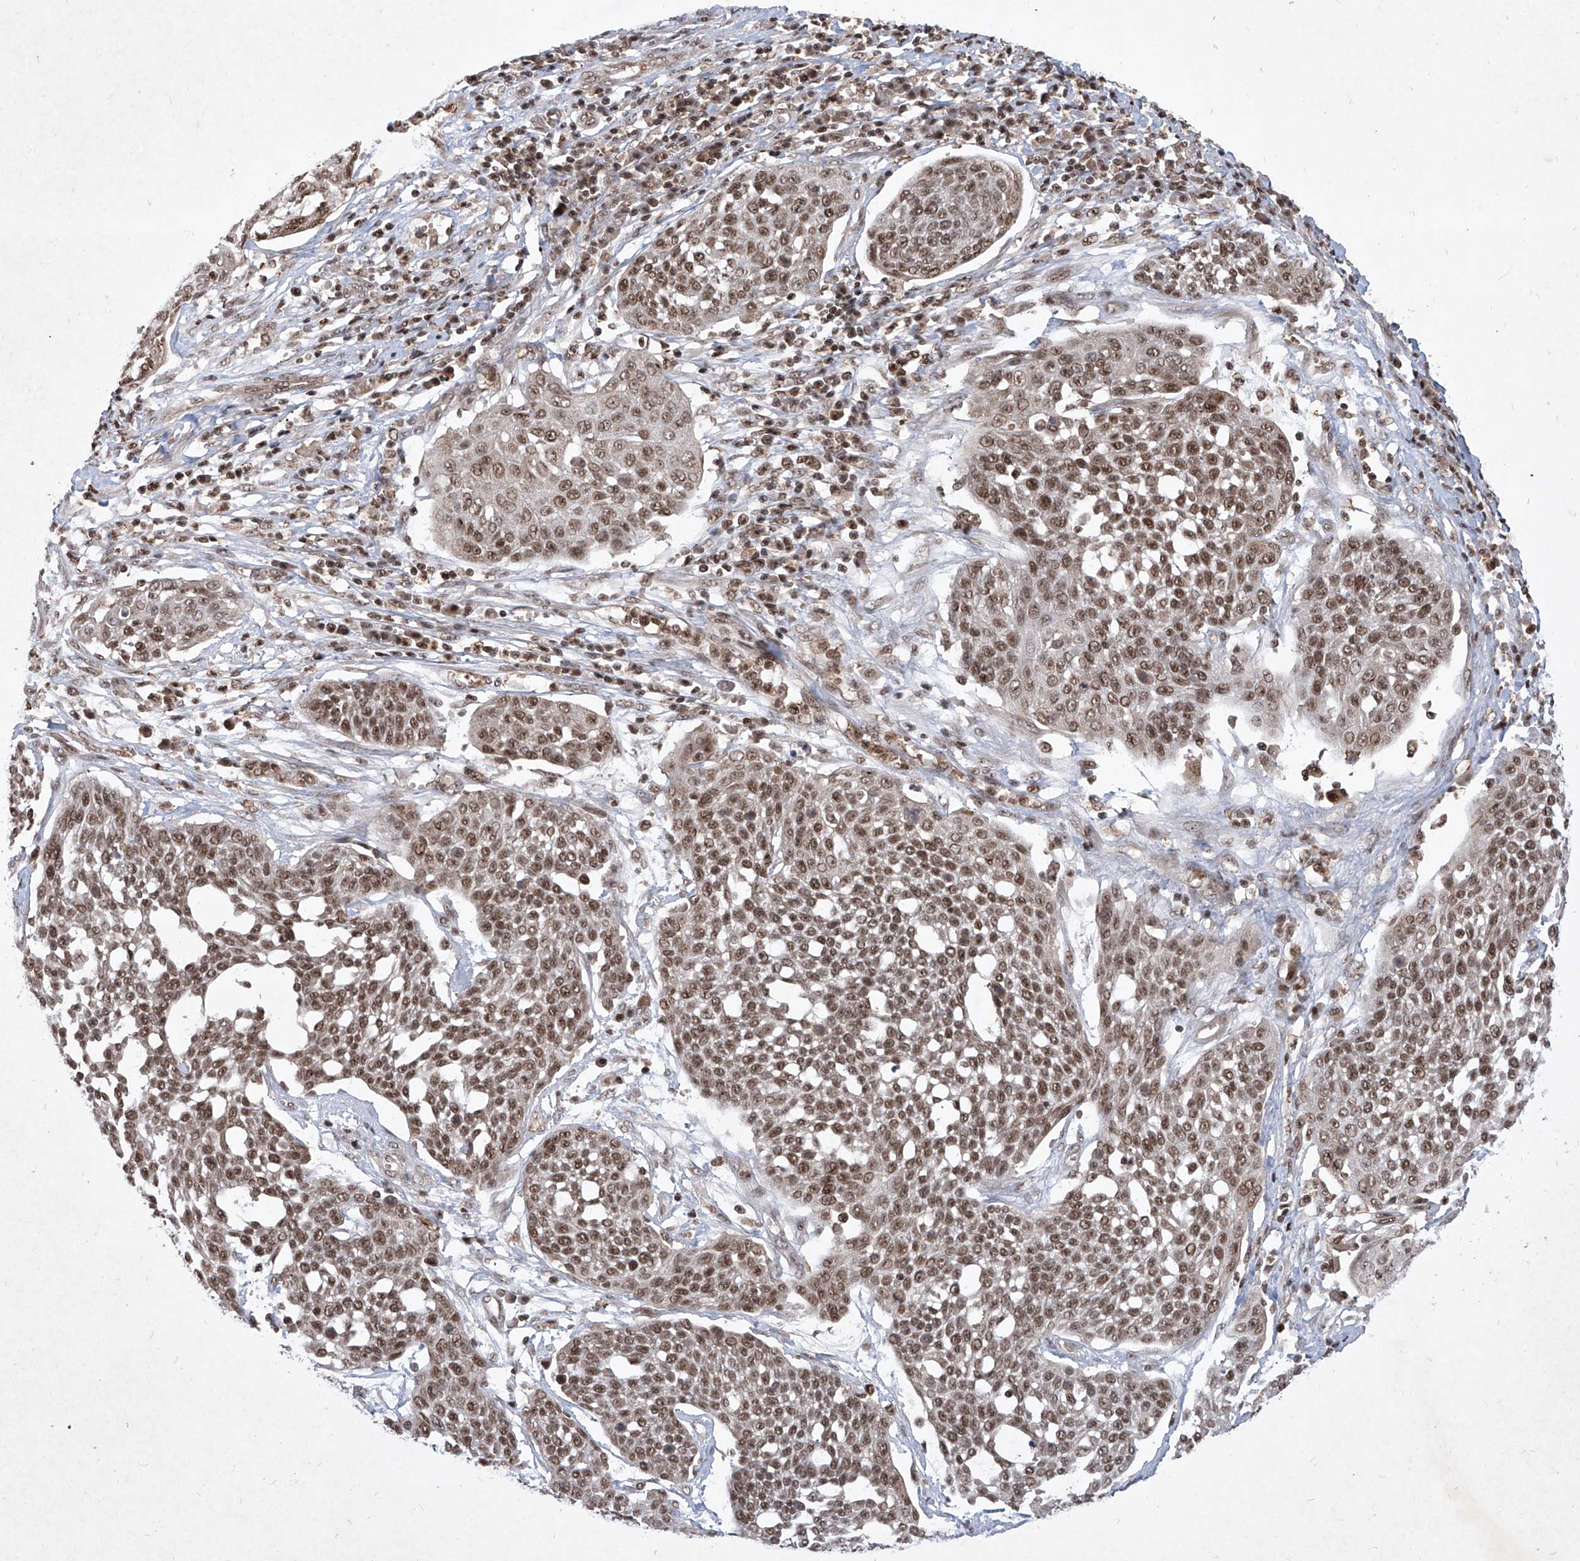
{"staining": {"intensity": "moderate", "quantity": ">75%", "location": "nuclear"}, "tissue": "cervical cancer", "cell_type": "Tumor cells", "image_type": "cancer", "snomed": [{"axis": "morphology", "description": "Squamous cell carcinoma, NOS"}, {"axis": "topography", "description": "Cervix"}], "caption": "Protein staining displays moderate nuclear staining in approximately >75% of tumor cells in cervical squamous cell carcinoma. (DAB (3,3'-diaminobenzidine) IHC with brightfield microscopy, high magnification).", "gene": "IRF2", "patient": {"sex": "female", "age": 34}}